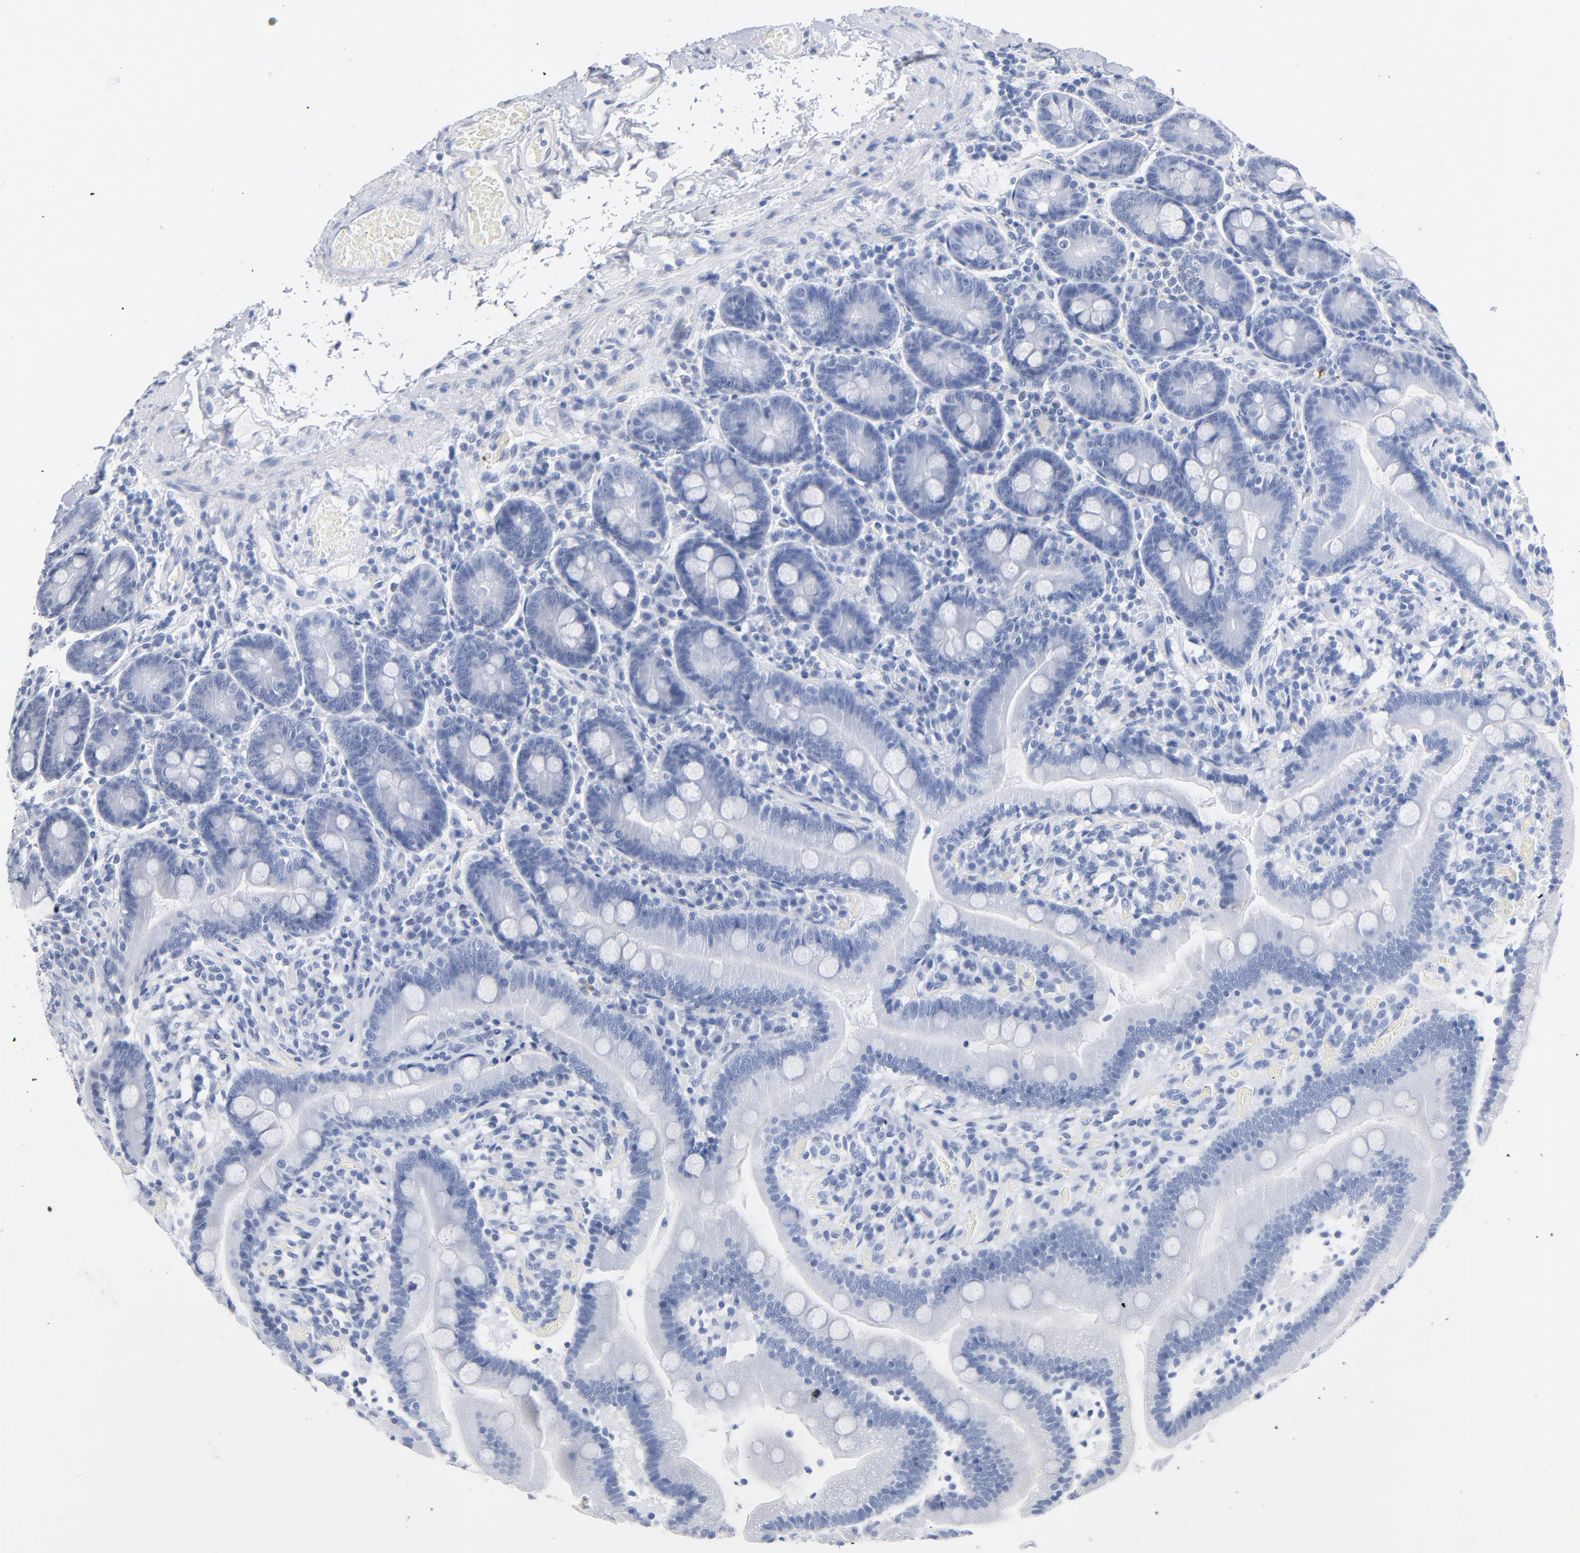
{"staining": {"intensity": "negative", "quantity": "none", "location": "none"}, "tissue": "duodenum", "cell_type": "Glandular cells", "image_type": "normal", "snomed": [{"axis": "morphology", "description": "Normal tissue, NOS"}, {"axis": "topography", "description": "Duodenum"}], "caption": "The immunohistochemistry histopathology image has no significant staining in glandular cells of duodenum.", "gene": "RBM3", "patient": {"sex": "male", "age": 66}}